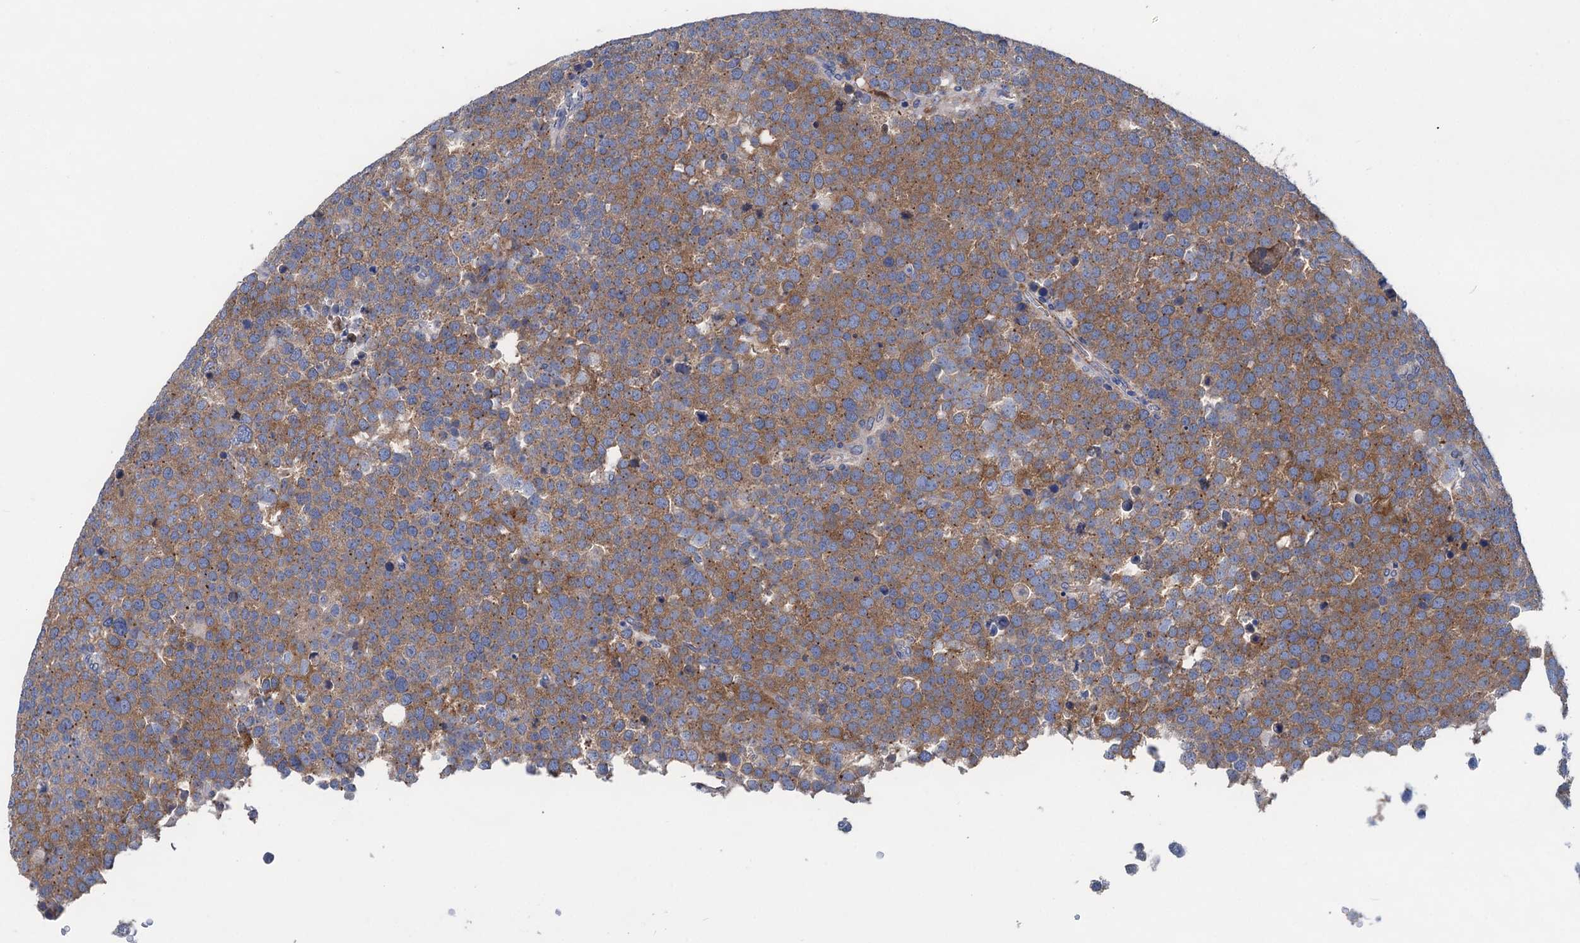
{"staining": {"intensity": "strong", "quantity": ">75%", "location": "cytoplasmic/membranous"}, "tissue": "testis cancer", "cell_type": "Tumor cells", "image_type": "cancer", "snomed": [{"axis": "morphology", "description": "Seminoma, NOS"}, {"axis": "topography", "description": "Testis"}], "caption": "Testis cancer (seminoma) stained with a protein marker shows strong staining in tumor cells.", "gene": "ZNRD2", "patient": {"sex": "male", "age": 71}}